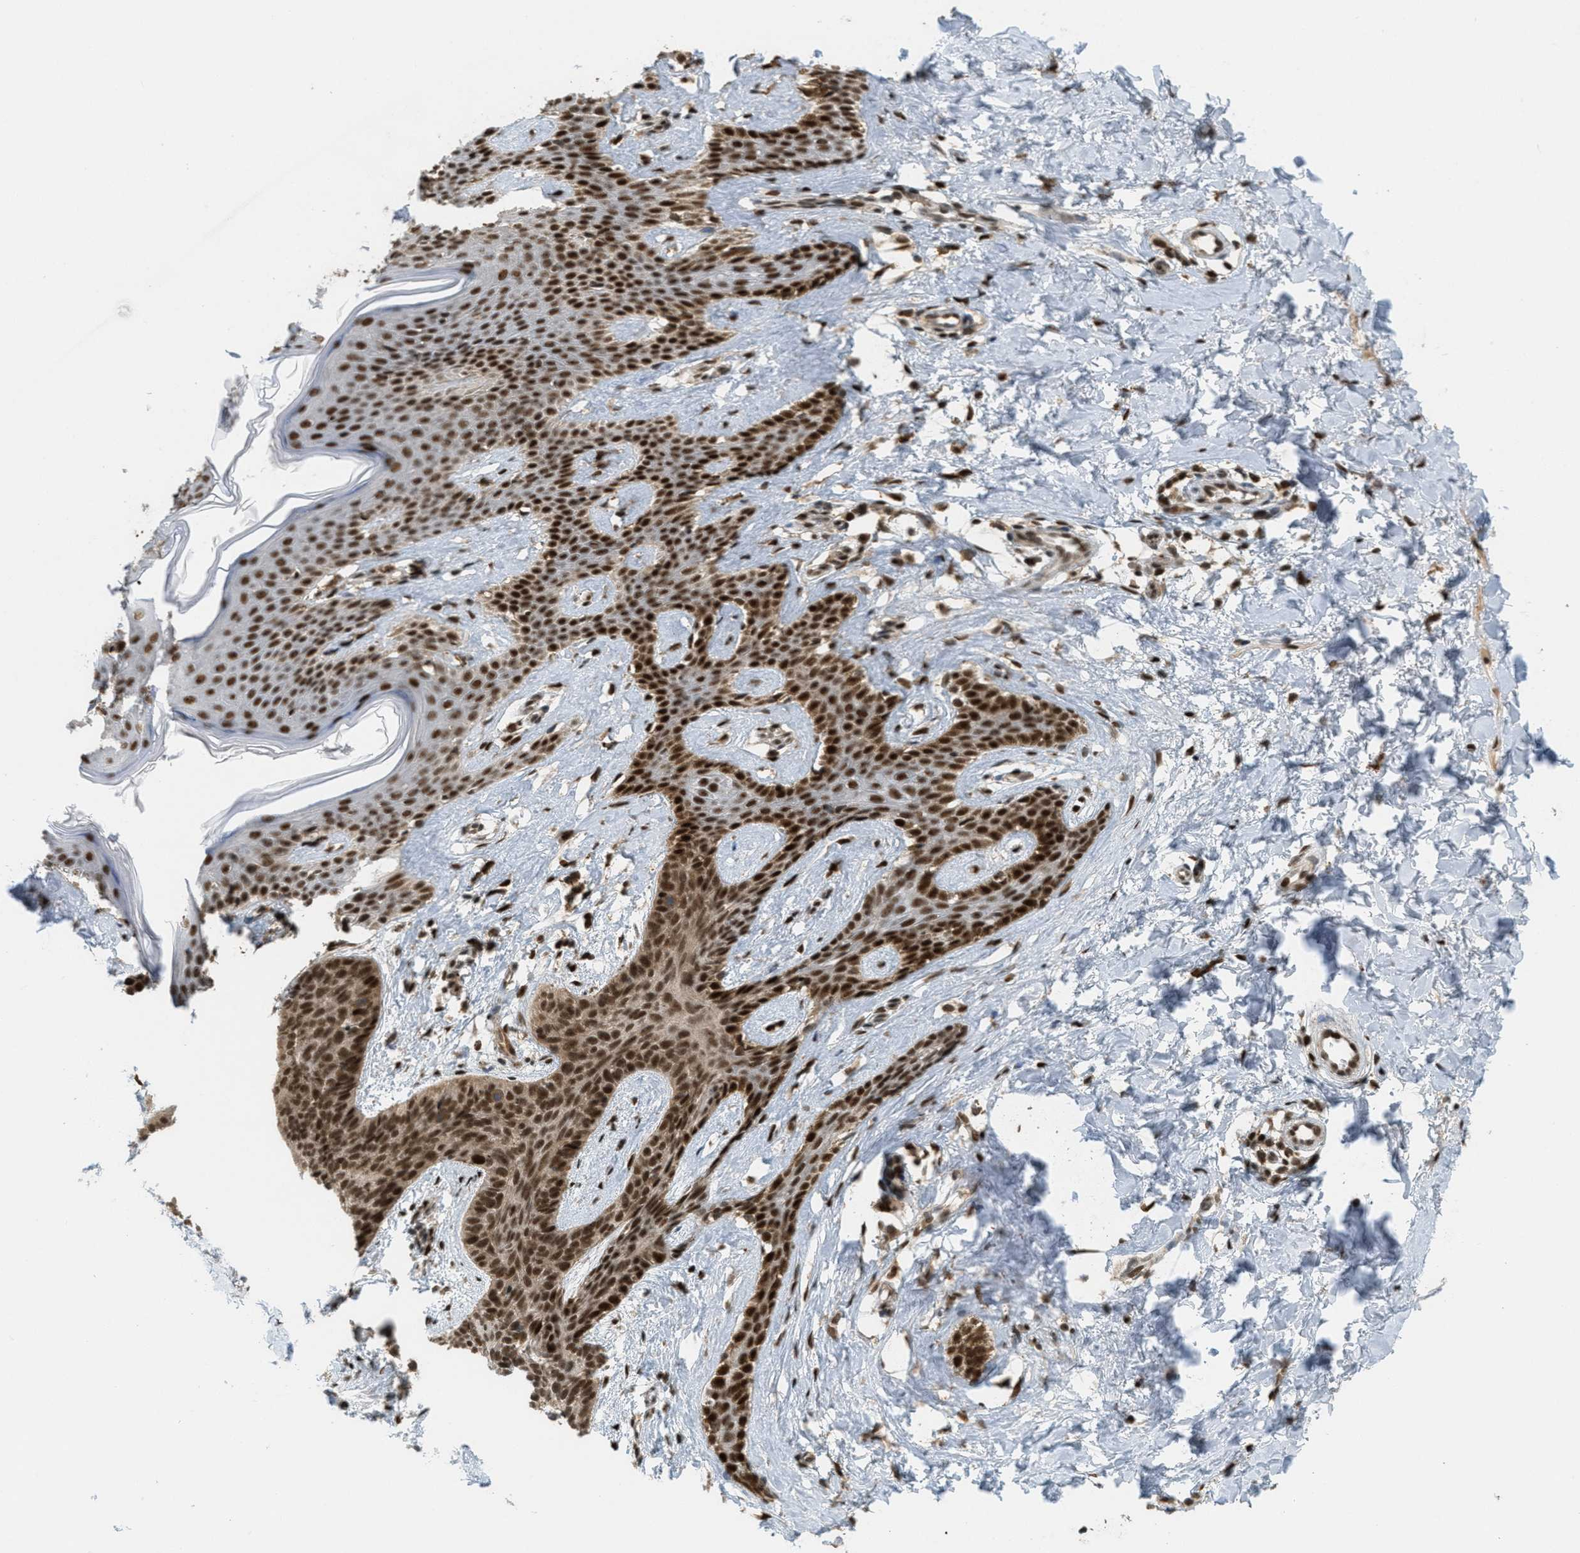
{"staining": {"intensity": "strong", "quantity": ">75%", "location": "cytoplasmic/membranous,nuclear"}, "tissue": "skin cancer", "cell_type": "Tumor cells", "image_type": "cancer", "snomed": [{"axis": "morphology", "description": "Basal cell carcinoma"}, {"axis": "topography", "description": "Skin"}], "caption": "Skin basal cell carcinoma stained with a brown dye demonstrates strong cytoplasmic/membranous and nuclear positive positivity in approximately >75% of tumor cells.", "gene": "TLK1", "patient": {"sex": "male", "age": 60}}